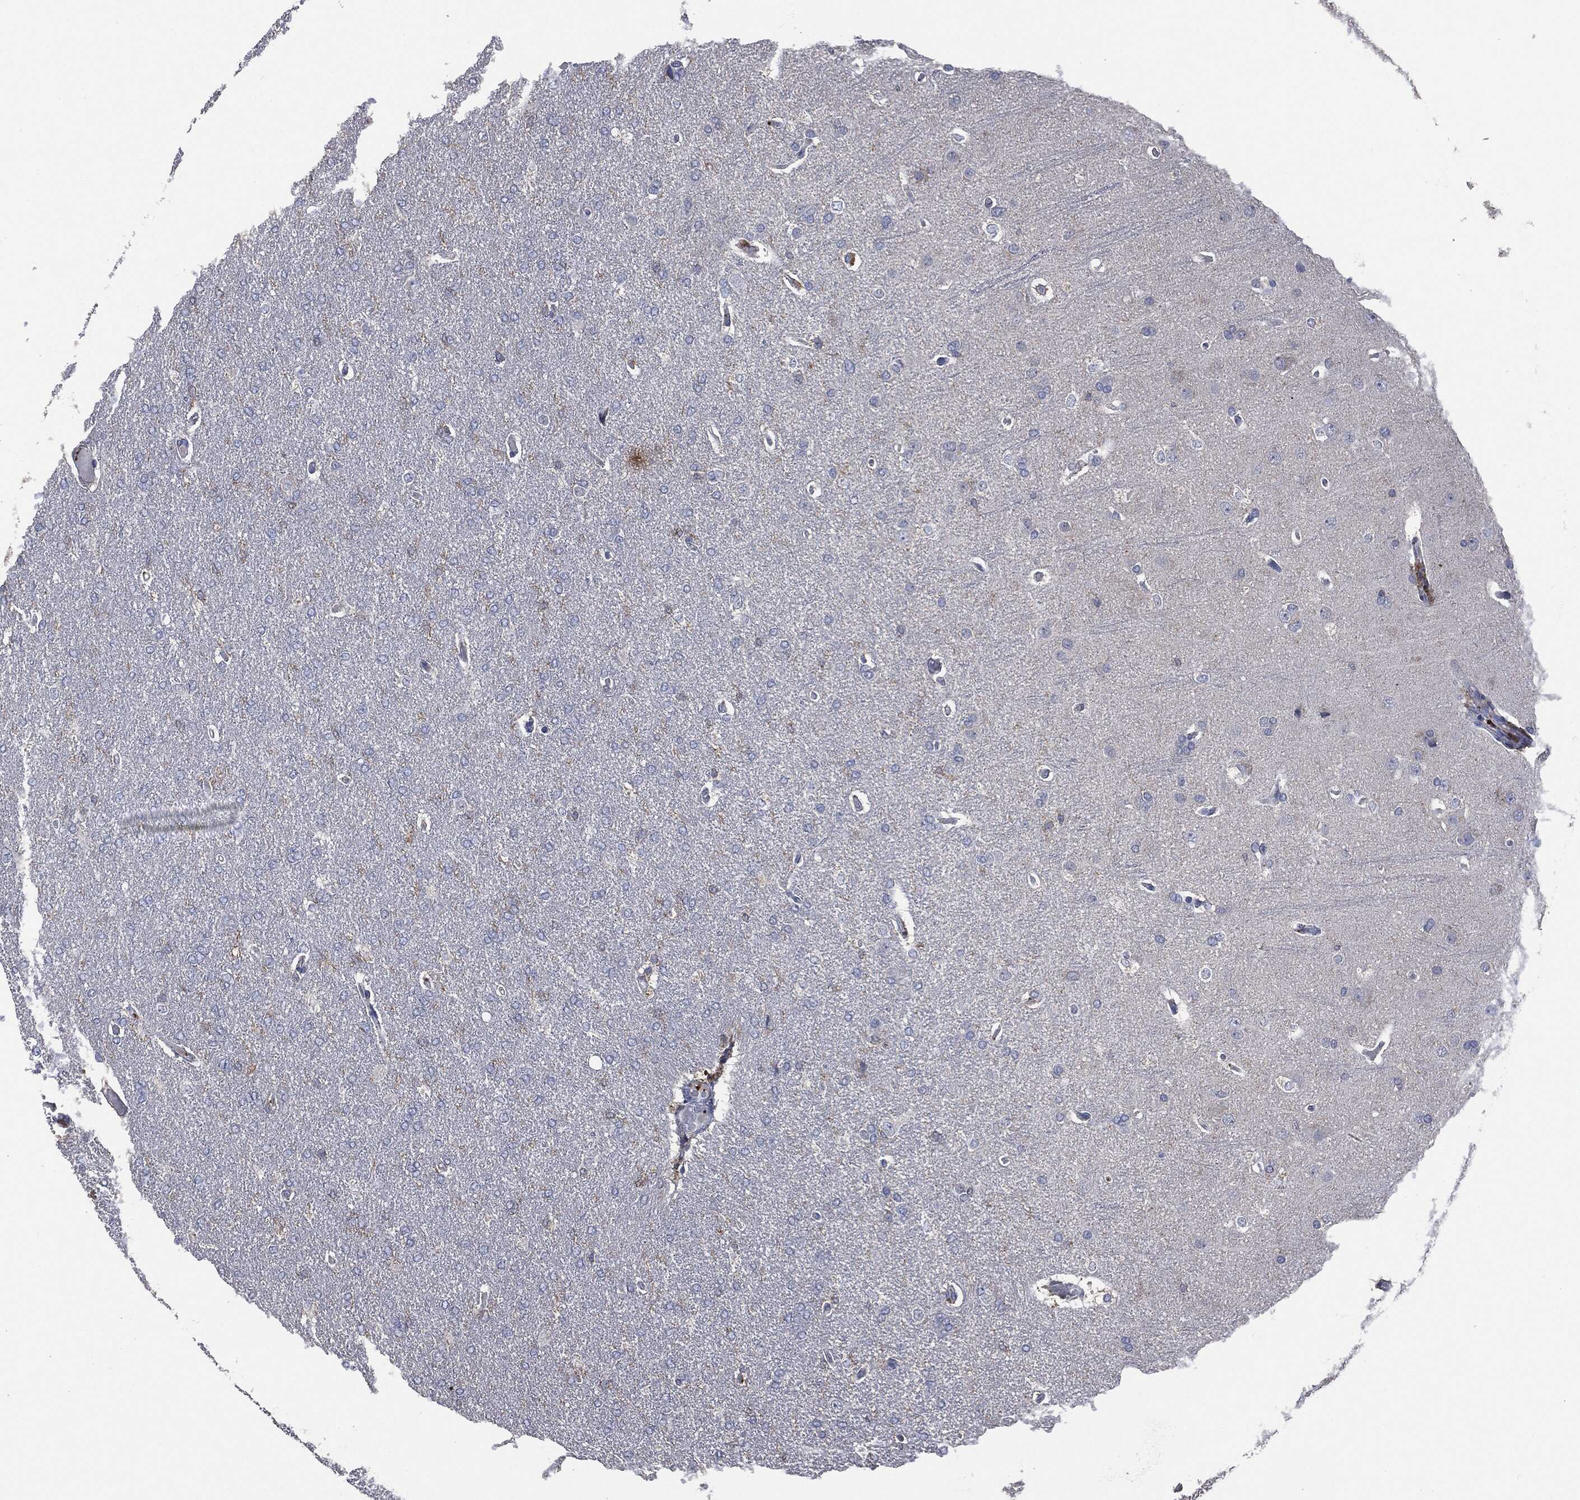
{"staining": {"intensity": "negative", "quantity": "none", "location": "none"}, "tissue": "glioma", "cell_type": "Tumor cells", "image_type": "cancer", "snomed": [{"axis": "morphology", "description": "Glioma, malignant, Low grade"}, {"axis": "topography", "description": "Brain"}], "caption": "This is an immunohistochemistry (IHC) photomicrograph of human glioma. There is no expression in tumor cells.", "gene": "CD33", "patient": {"sex": "male", "age": 41}}